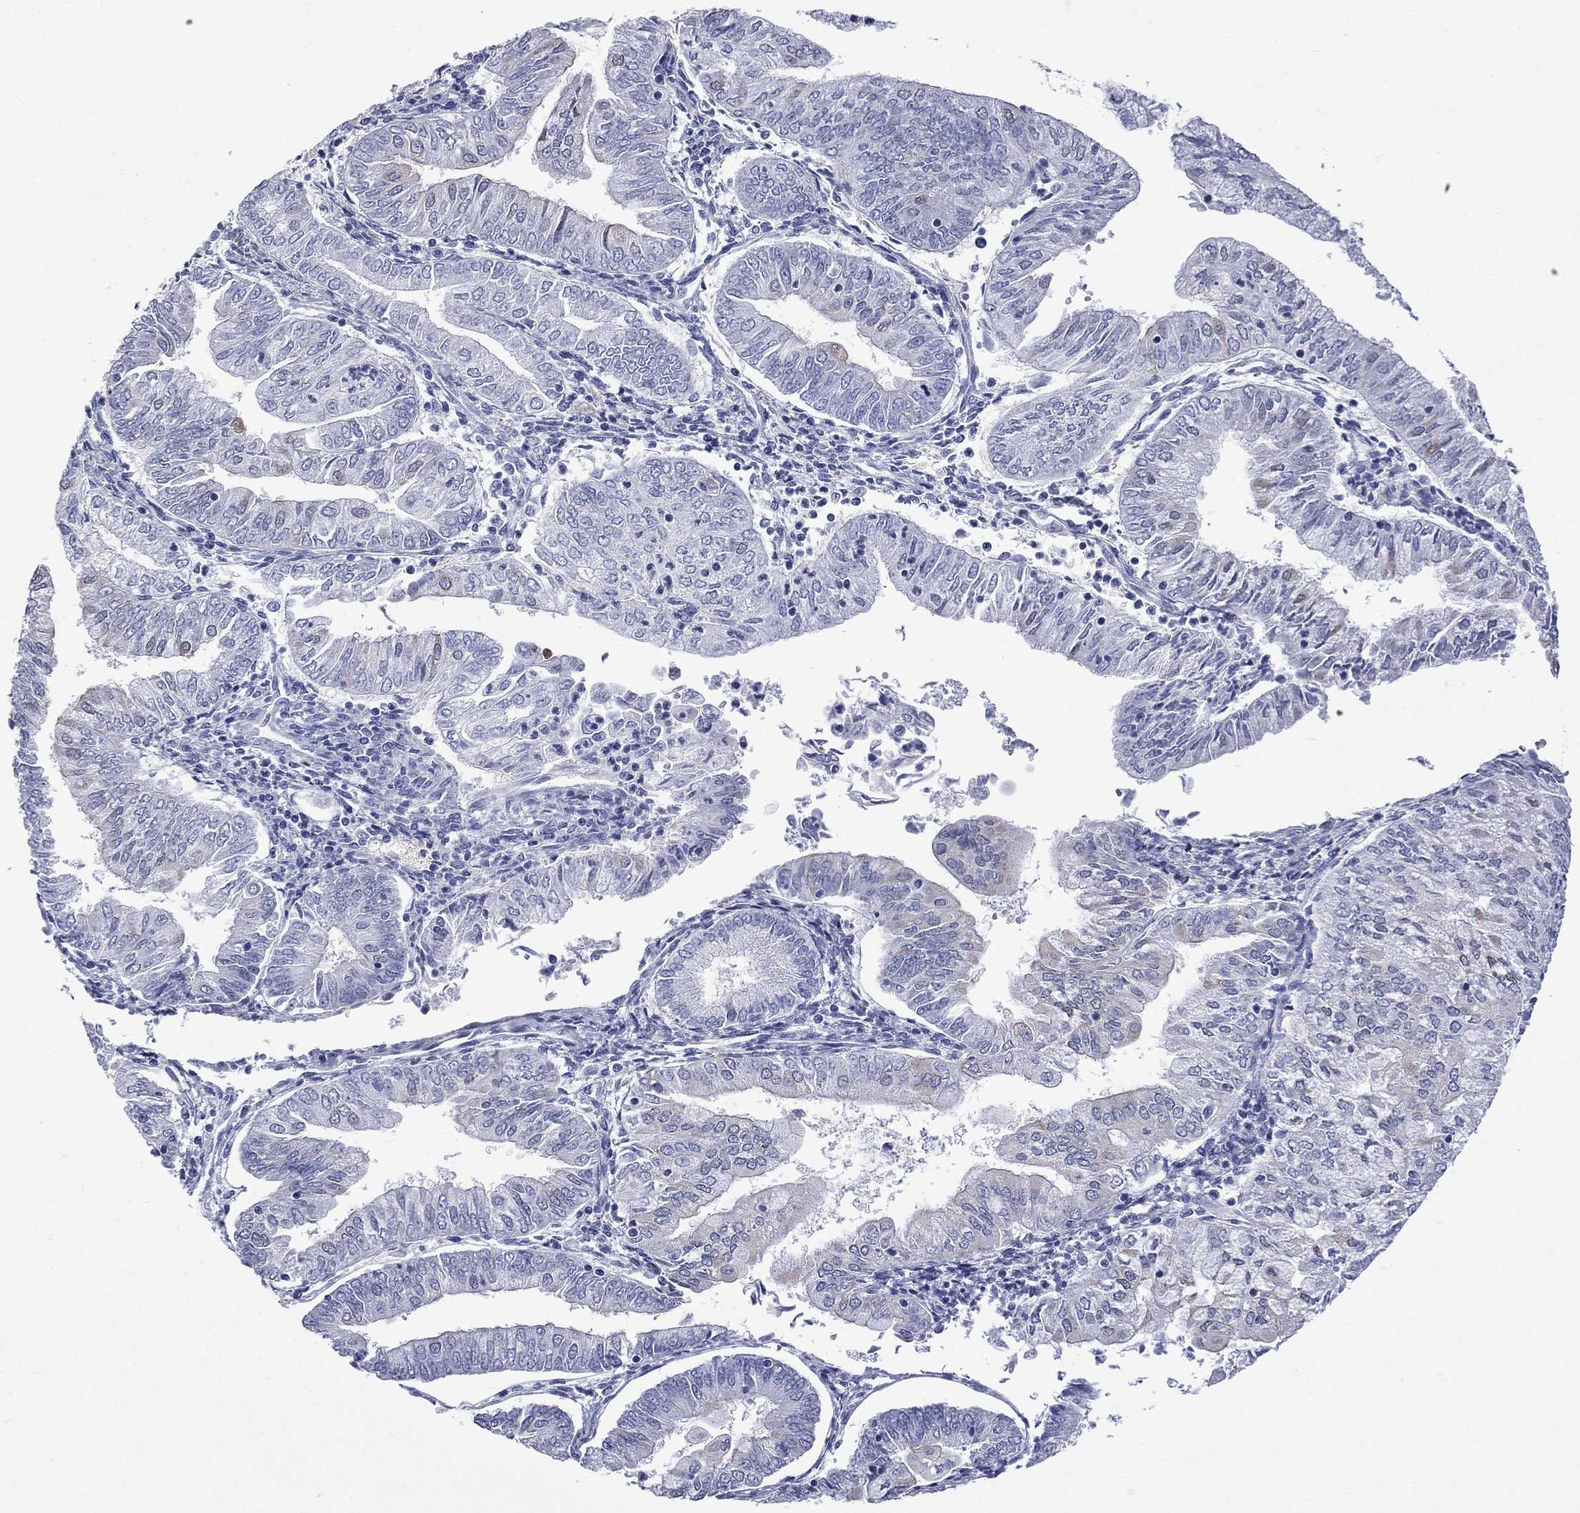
{"staining": {"intensity": "negative", "quantity": "none", "location": "none"}, "tissue": "endometrial cancer", "cell_type": "Tumor cells", "image_type": "cancer", "snomed": [{"axis": "morphology", "description": "Adenocarcinoma, NOS"}, {"axis": "topography", "description": "Endometrium"}], "caption": "IHC of human endometrial cancer reveals no positivity in tumor cells. (DAB (3,3'-diaminobenzidine) immunohistochemistry (IHC), high magnification).", "gene": "CES2", "patient": {"sex": "female", "age": 55}}